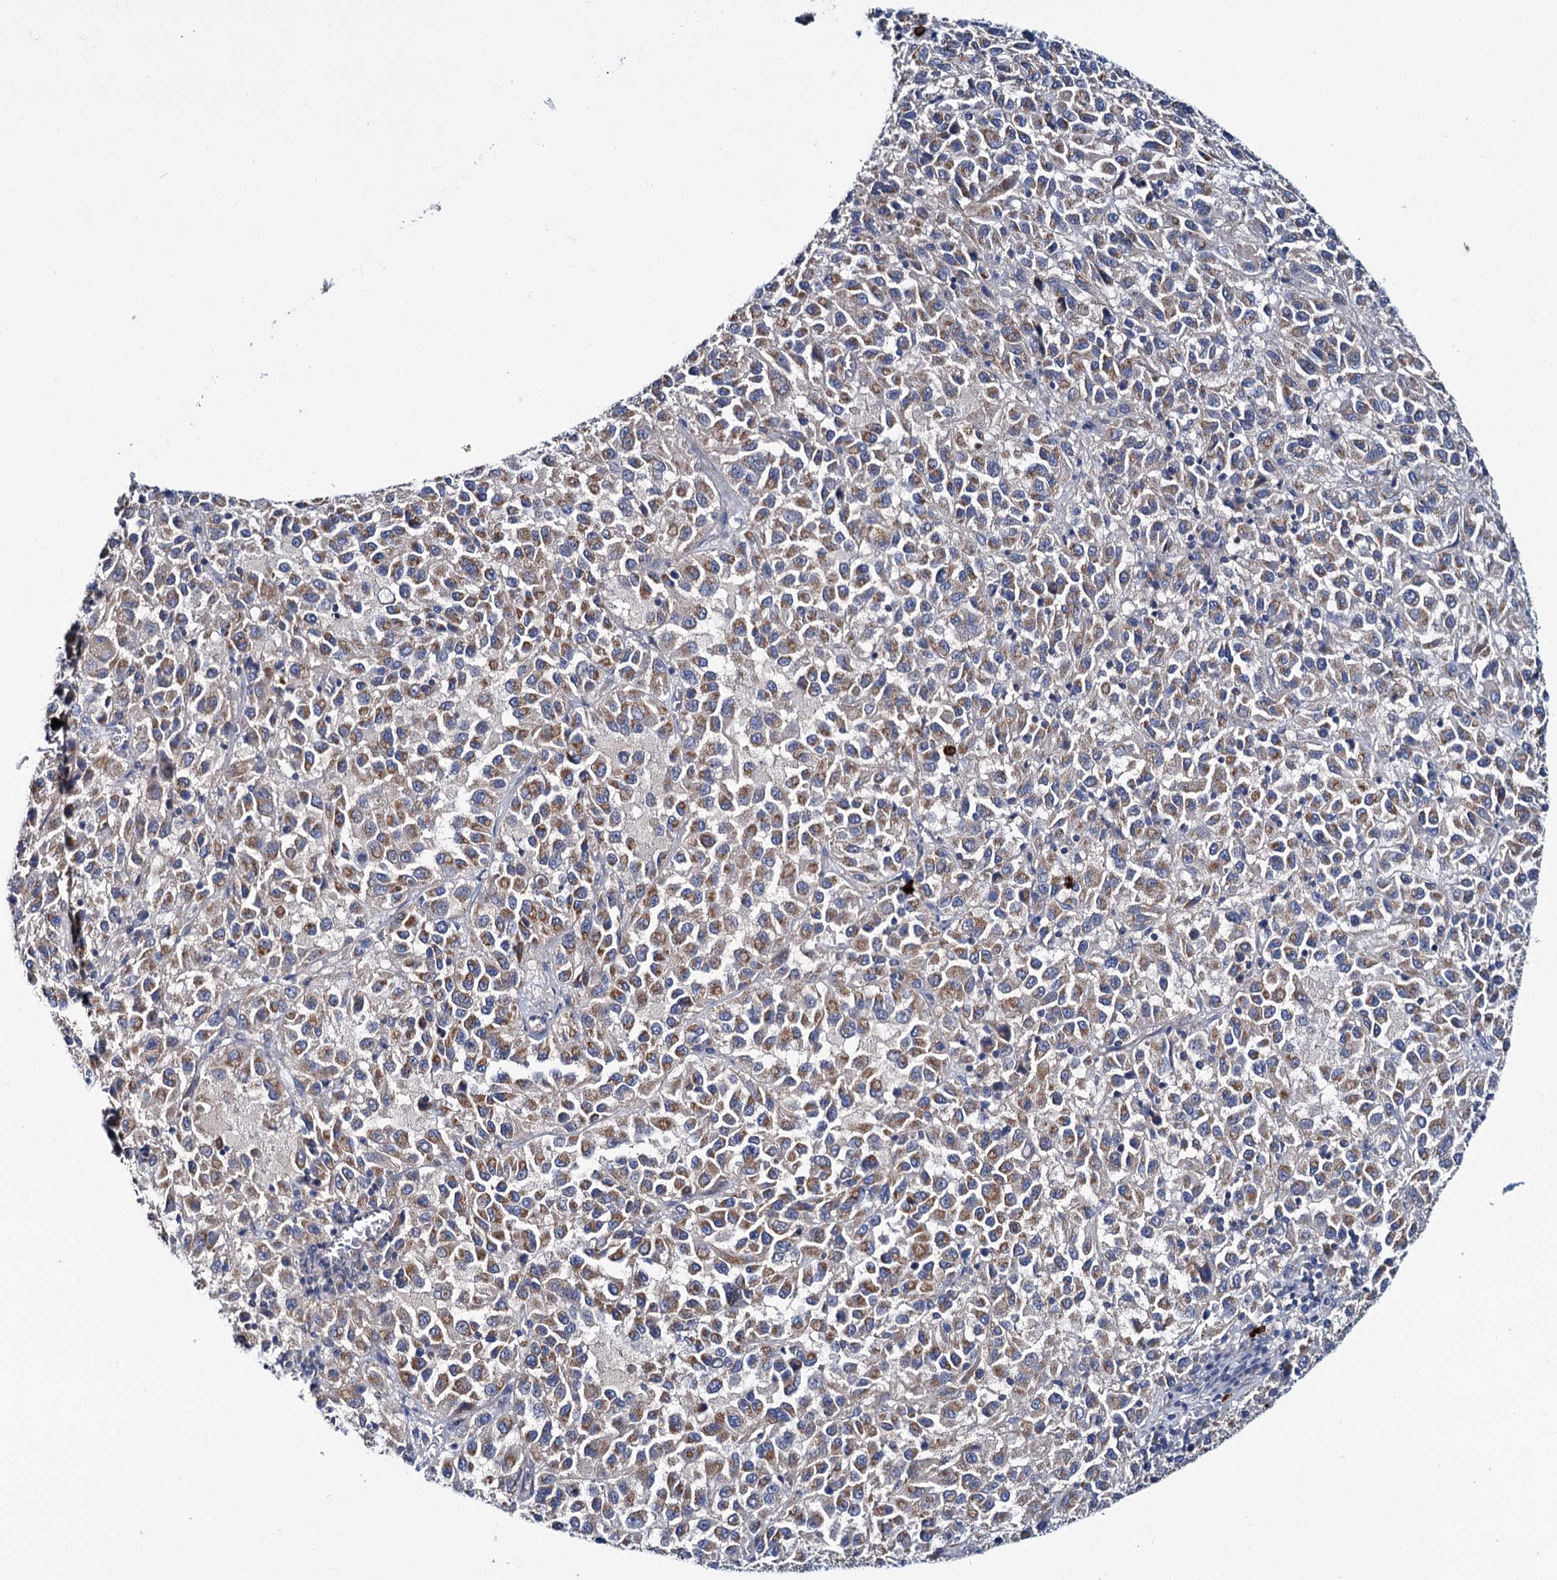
{"staining": {"intensity": "moderate", "quantity": ">75%", "location": "cytoplasmic/membranous"}, "tissue": "melanoma", "cell_type": "Tumor cells", "image_type": "cancer", "snomed": [{"axis": "morphology", "description": "Malignant melanoma, Metastatic site"}, {"axis": "topography", "description": "Lung"}], "caption": "The histopathology image demonstrates staining of melanoma, revealing moderate cytoplasmic/membranous protein expression (brown color) within tumor cells.", "gene": "CEP295", "patient": {"sex": "male", "age": 64}}